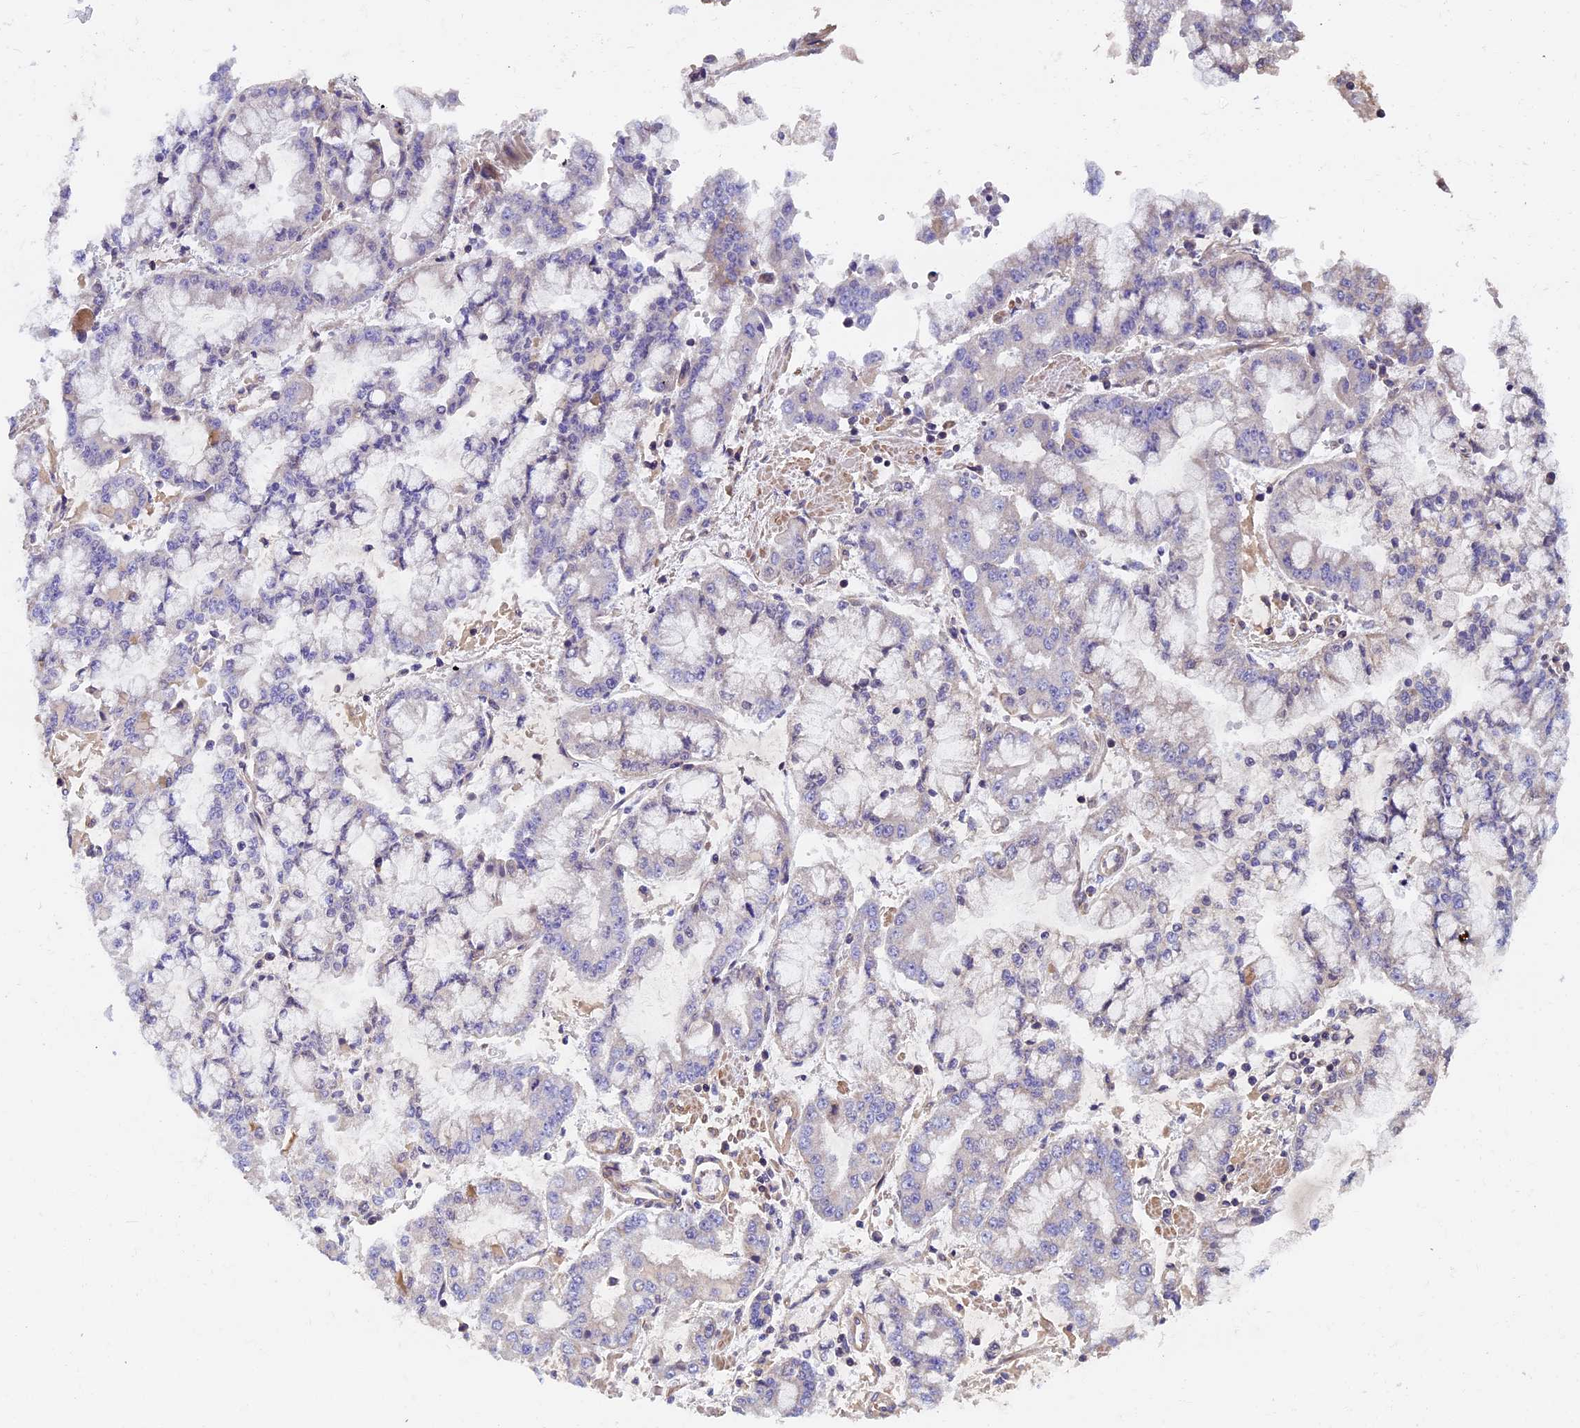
{"staining": {"intensity": "negative", "quantity": "none", "location": "none"}, "tissue": "stomach cancer", "cell_type": "Tumor cells", "image_type": "cancer", "snomed": [{"axis": "morphology", "description": "Adenocarcinoma, NOS"}, {"axis": "topography", "description": "Stomach"}], "caption": "This histopathology image is of stomach cancer stained with immunohistochemistry (IHC) to label a protein in brown with the nuclei are counter-stained blue. There is no staining in tumor cells.", "gene": "CCDC153", "patient": {"sex": "male", "age": 76}}